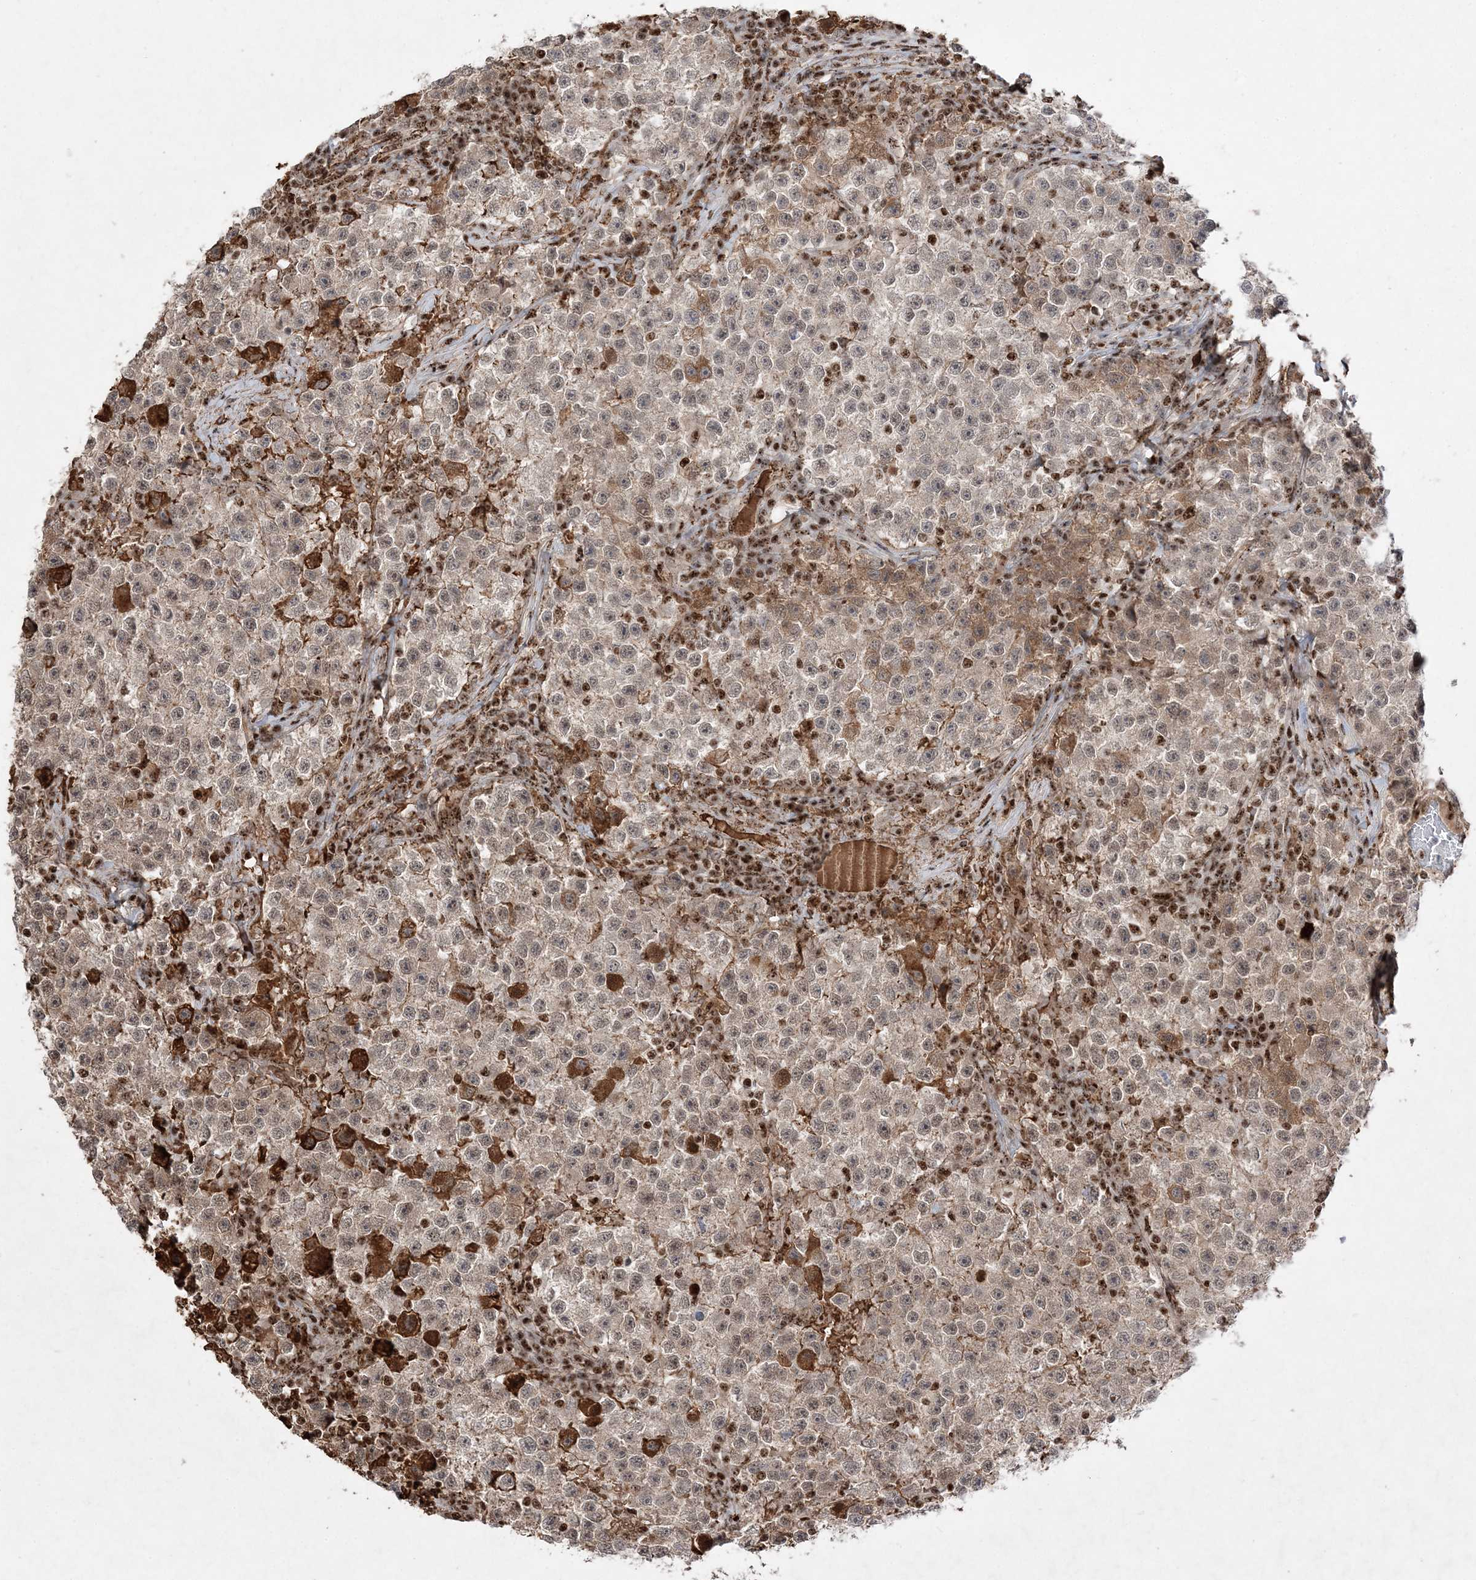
{"staining": {"intensity": "weak", "quantity": ">75%", "location": "cytoplasmic/membranous,nuclear"}, "tissue": "testis cancer", "cell_type": "Tumor cells", "image_type": "cancer", "snomed": [{"axis": "morphology", "description": "Seminoma, NOS"}, {"axis": "topography", "description": "Testis"}], "caption": "High-magnification brightfield microscopy of testis cancer (seminoma) stained with DAB (brown) and counterstained with hematoxylin (blue). tumor cells exhibit weak cytoplasmic/membranous and nuclear expression is seen in approximately>75% of cells.", "gene": "RBM17", "patient": {"sex": "male", "age": 22}}